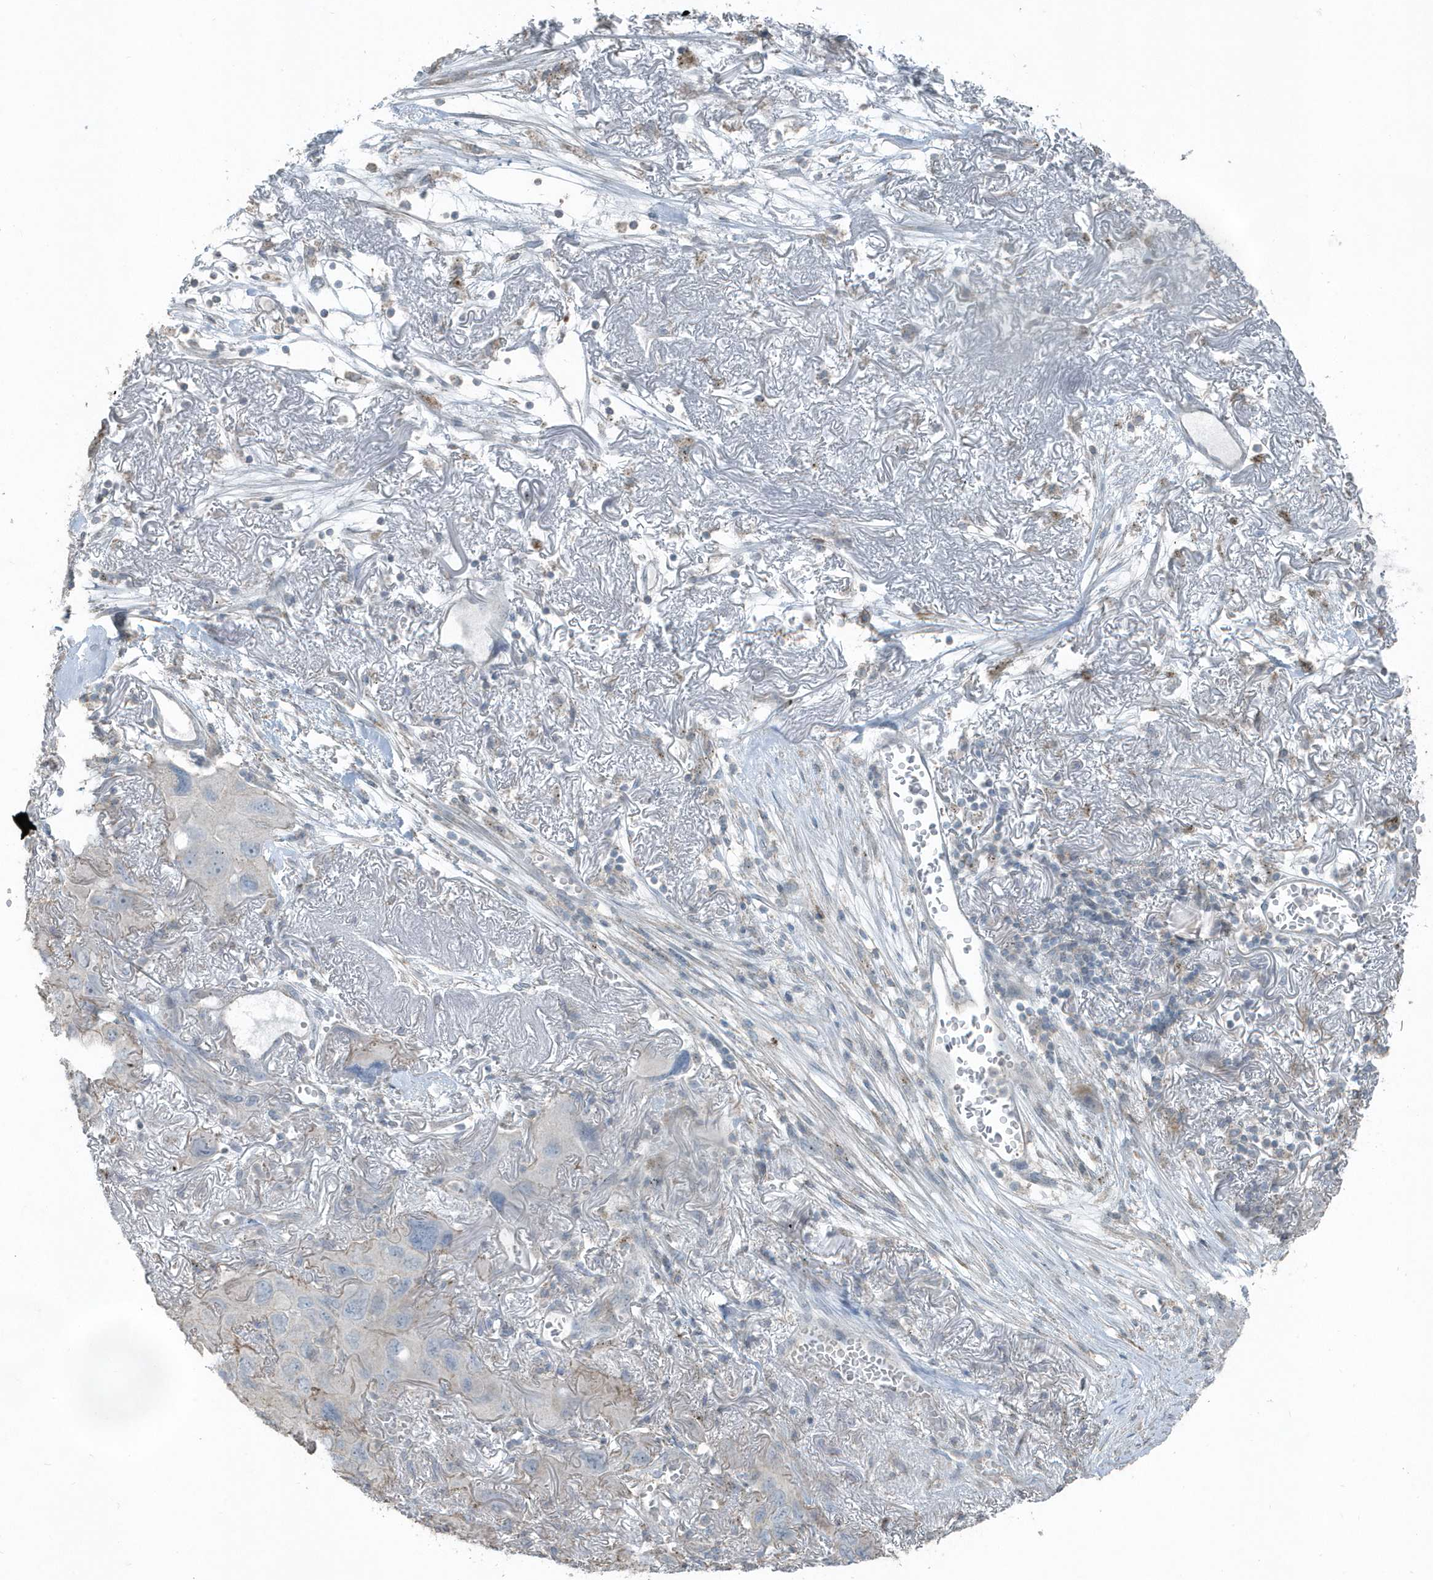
{"staining": {"intensity": "negative", "quantity": "none", "location": "none"}, "tissue": "lung cancer", "cell_type": "Tumor cells", "image_type": "cancer", "snomed": [{"axis": "morphology", "description": "Squamous cell carcinoma, NOS"}, {"axis": "topography", "description": "Lung"}], "caption": "High magnification brightfield microscopy of squamous cell carcinoma (lung) stained with DAB (3,3'-diaminobenzidine) (brown) and counterstained with hematoxylin (blue): tumor cells show no significant staining. (Stains: DAB (3,3'-diaminobenzidine) immunohistochemistry with hematoxylin counter stain, Microscopy: brightfield microscopy at high magnification).", "gene": "ACTC1", "patient": {"sex": "female", "age": 73}}